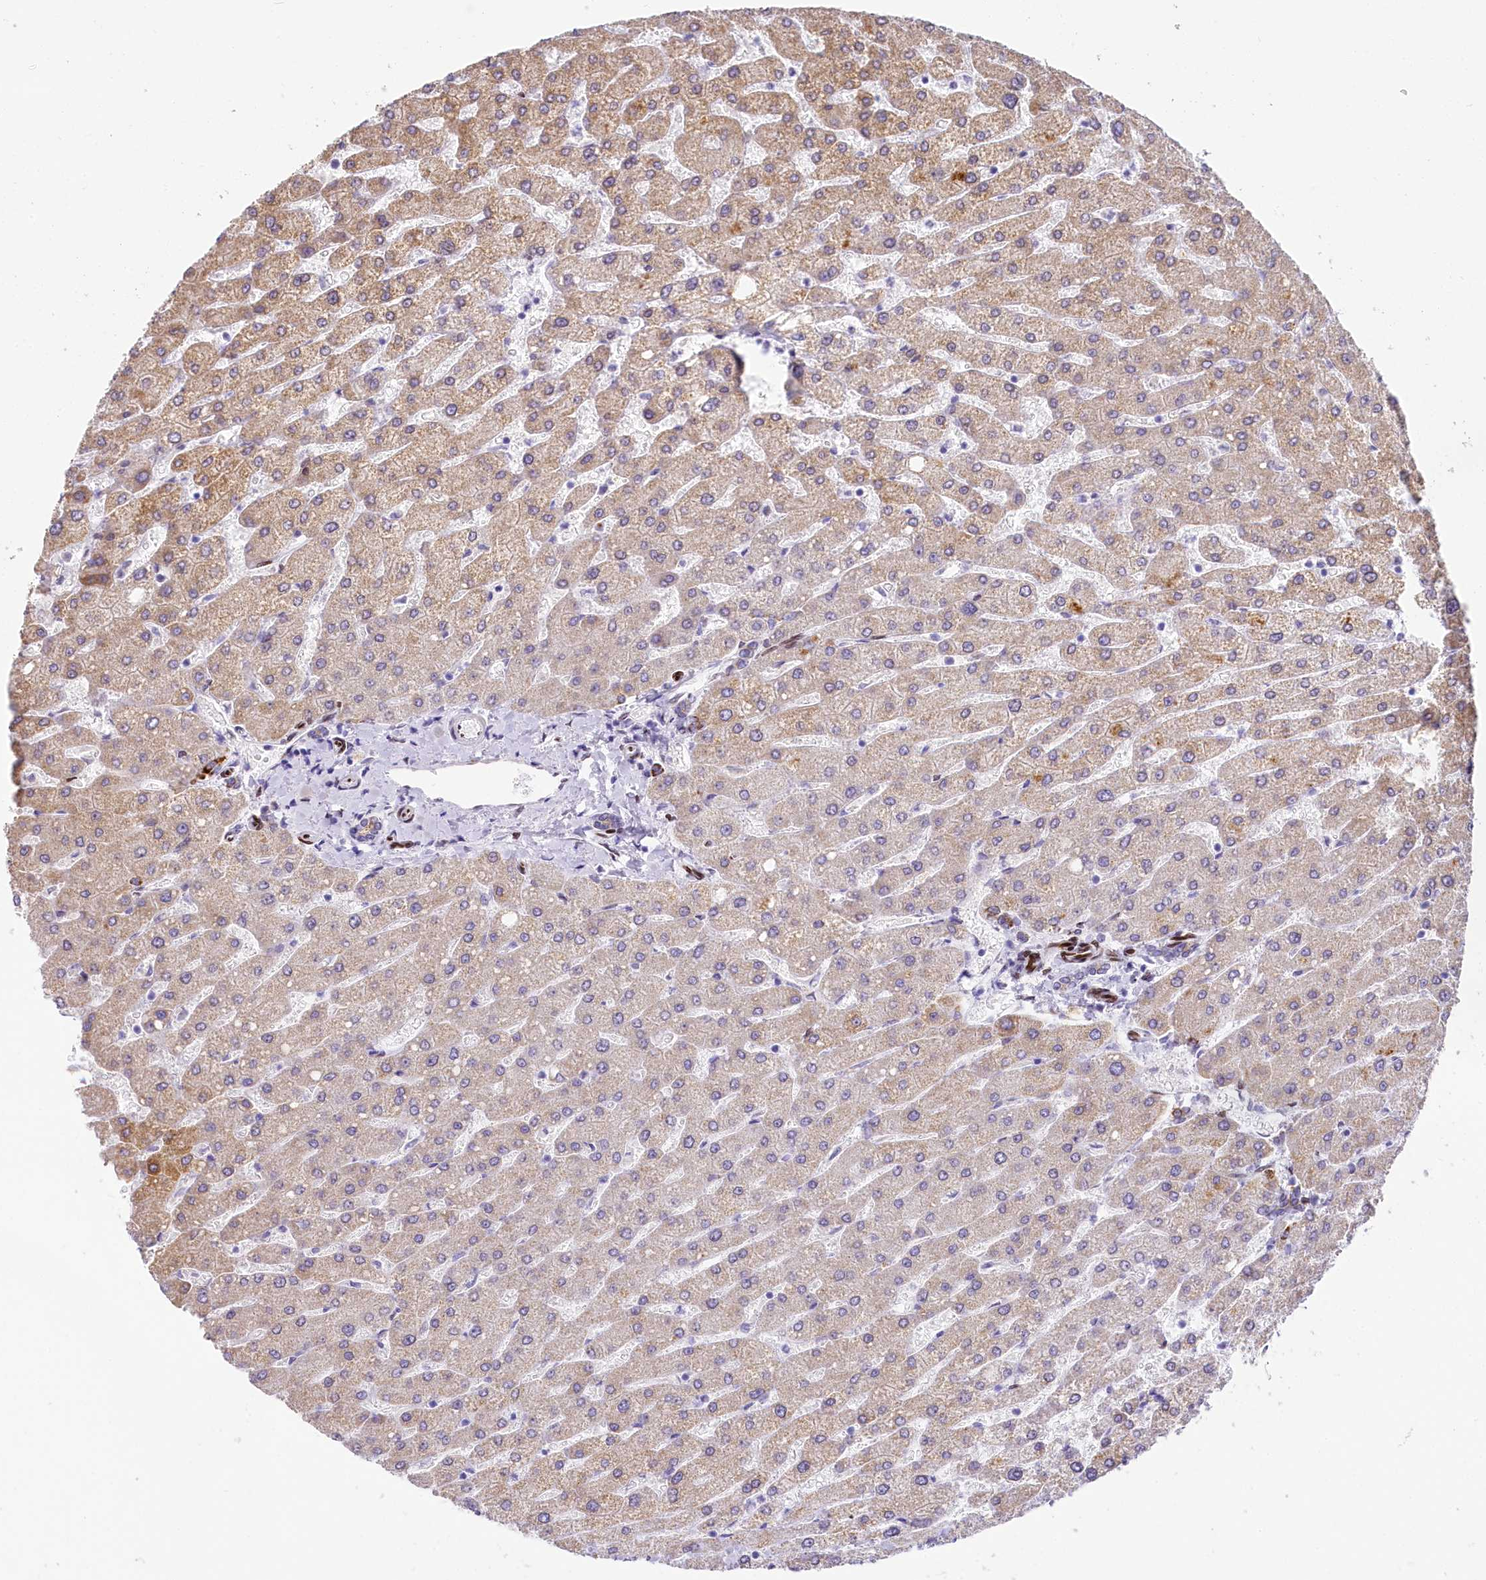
{"staining": {"intensity": "negative", "quantity": "none", "location": "none"}, "tissue": "liver", "cell_type": "Cholangiocytes", "image_type": "normal", "snomed": [{"axis": "morphology", "description": "Normal tissue, NOS"}, {"axis": "topography", "description": "Liver"}], "caption": "High magnification brightfield microscopy of normal liver stained with DAB (brown) and counterstained with hematoxylin (blue): cholangiocytes show no significant expression. (Brightfield microscopy of DAB immunohistochemistry at high magnification).", "gene": "PPIP5K2", "patient": {"sex": "male", "age": 55}}